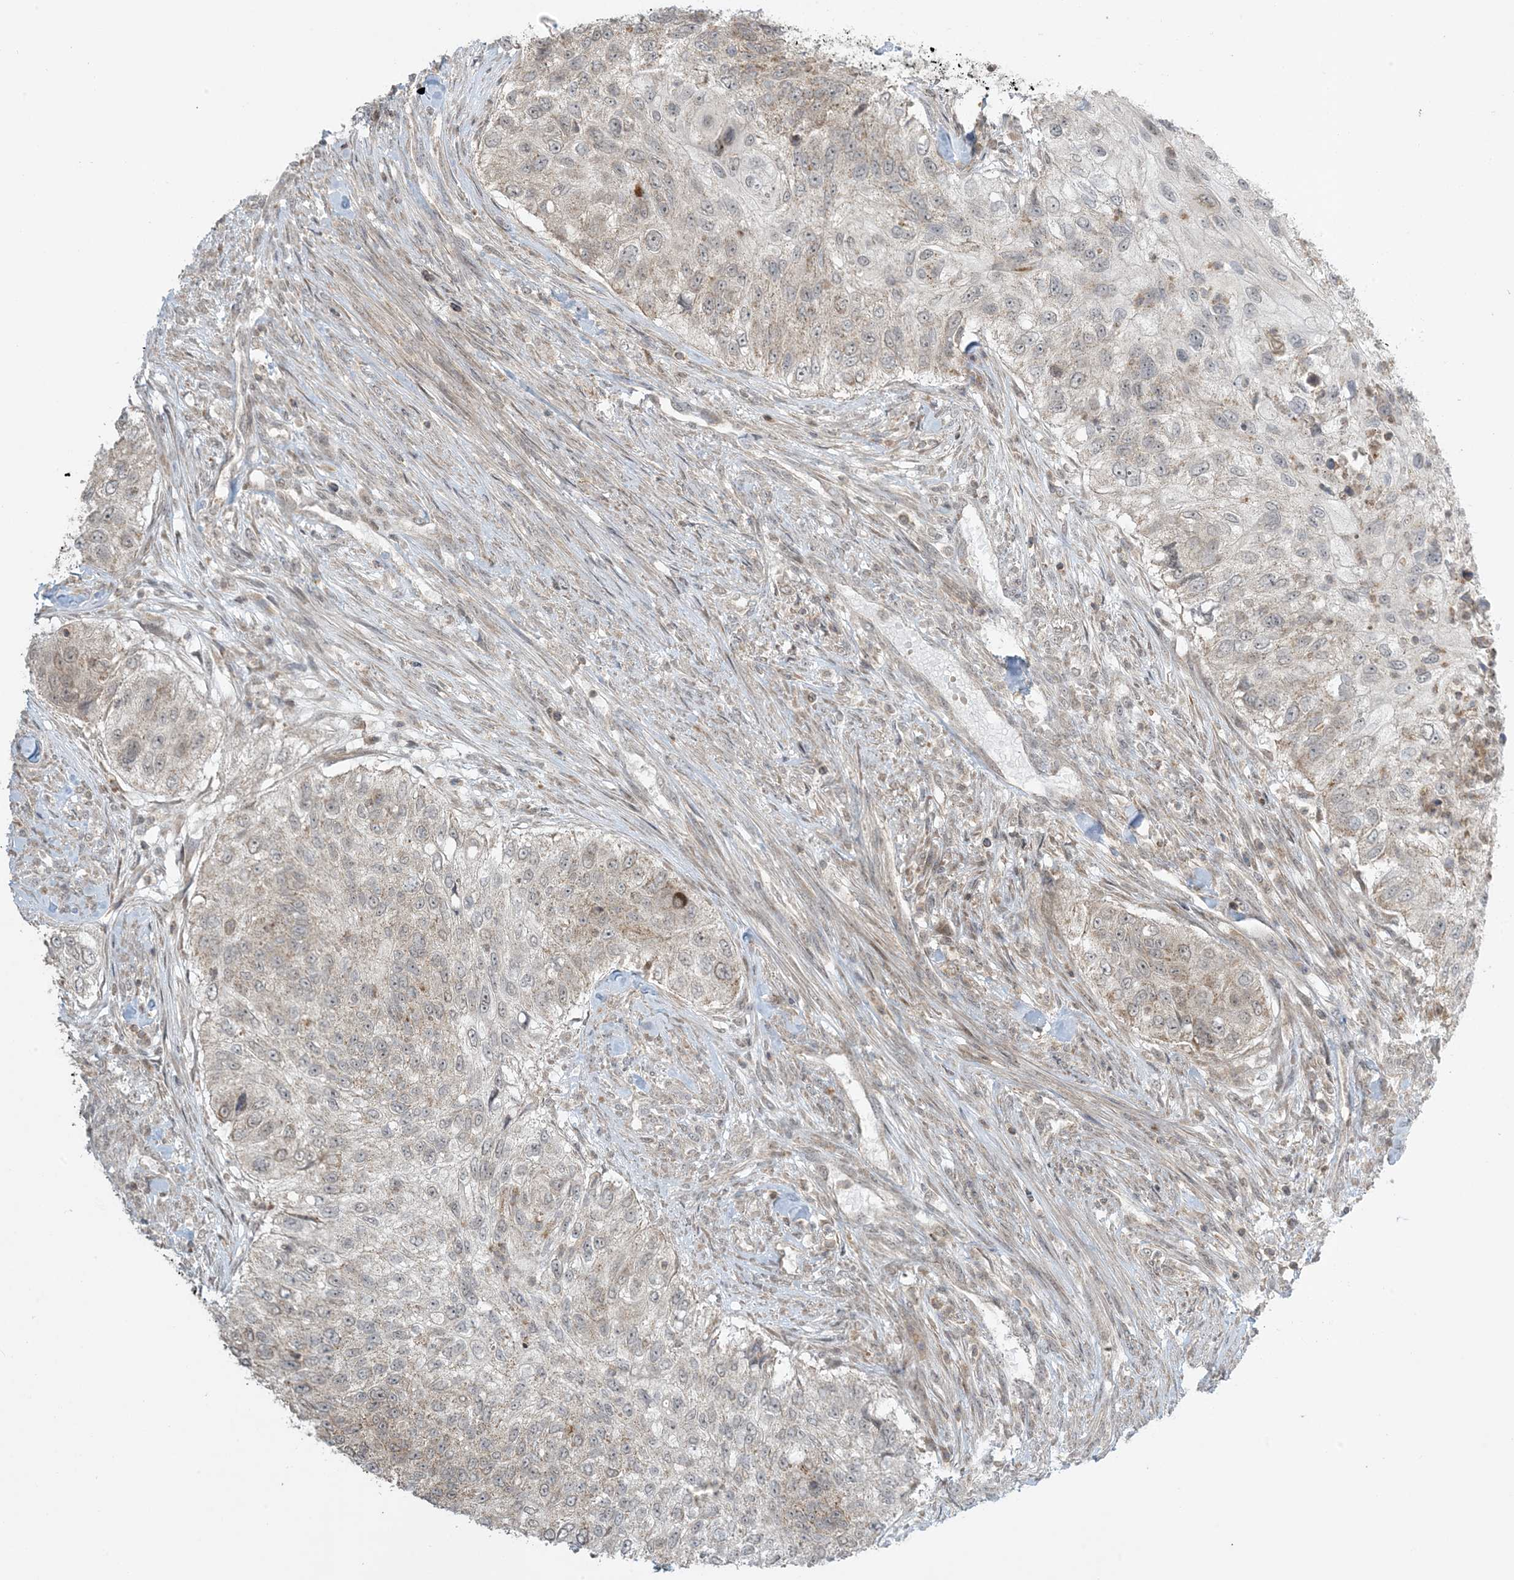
{"staining": {"intensity": "weak", "quantity": "25%-75%", "location": "cytoplasmic/membranous"}, "tissue": "urothelial cancer", "cell_type": "Tumor cells", "image_type": "cancer", "snomed": [{"axis": "morphology", "description": "Urothelial carcinoma, High grade"}, {"axis": "topography", "description": "Urinary bladder"}], "caption": "Protein staining shows weak cytoplasmic/membranous staining in about 25%-75% of tumor cells in high-grade urothelial carcinoma.", "gene": "PHLDB2", "patient": {"sex": "female", "age": 60}}